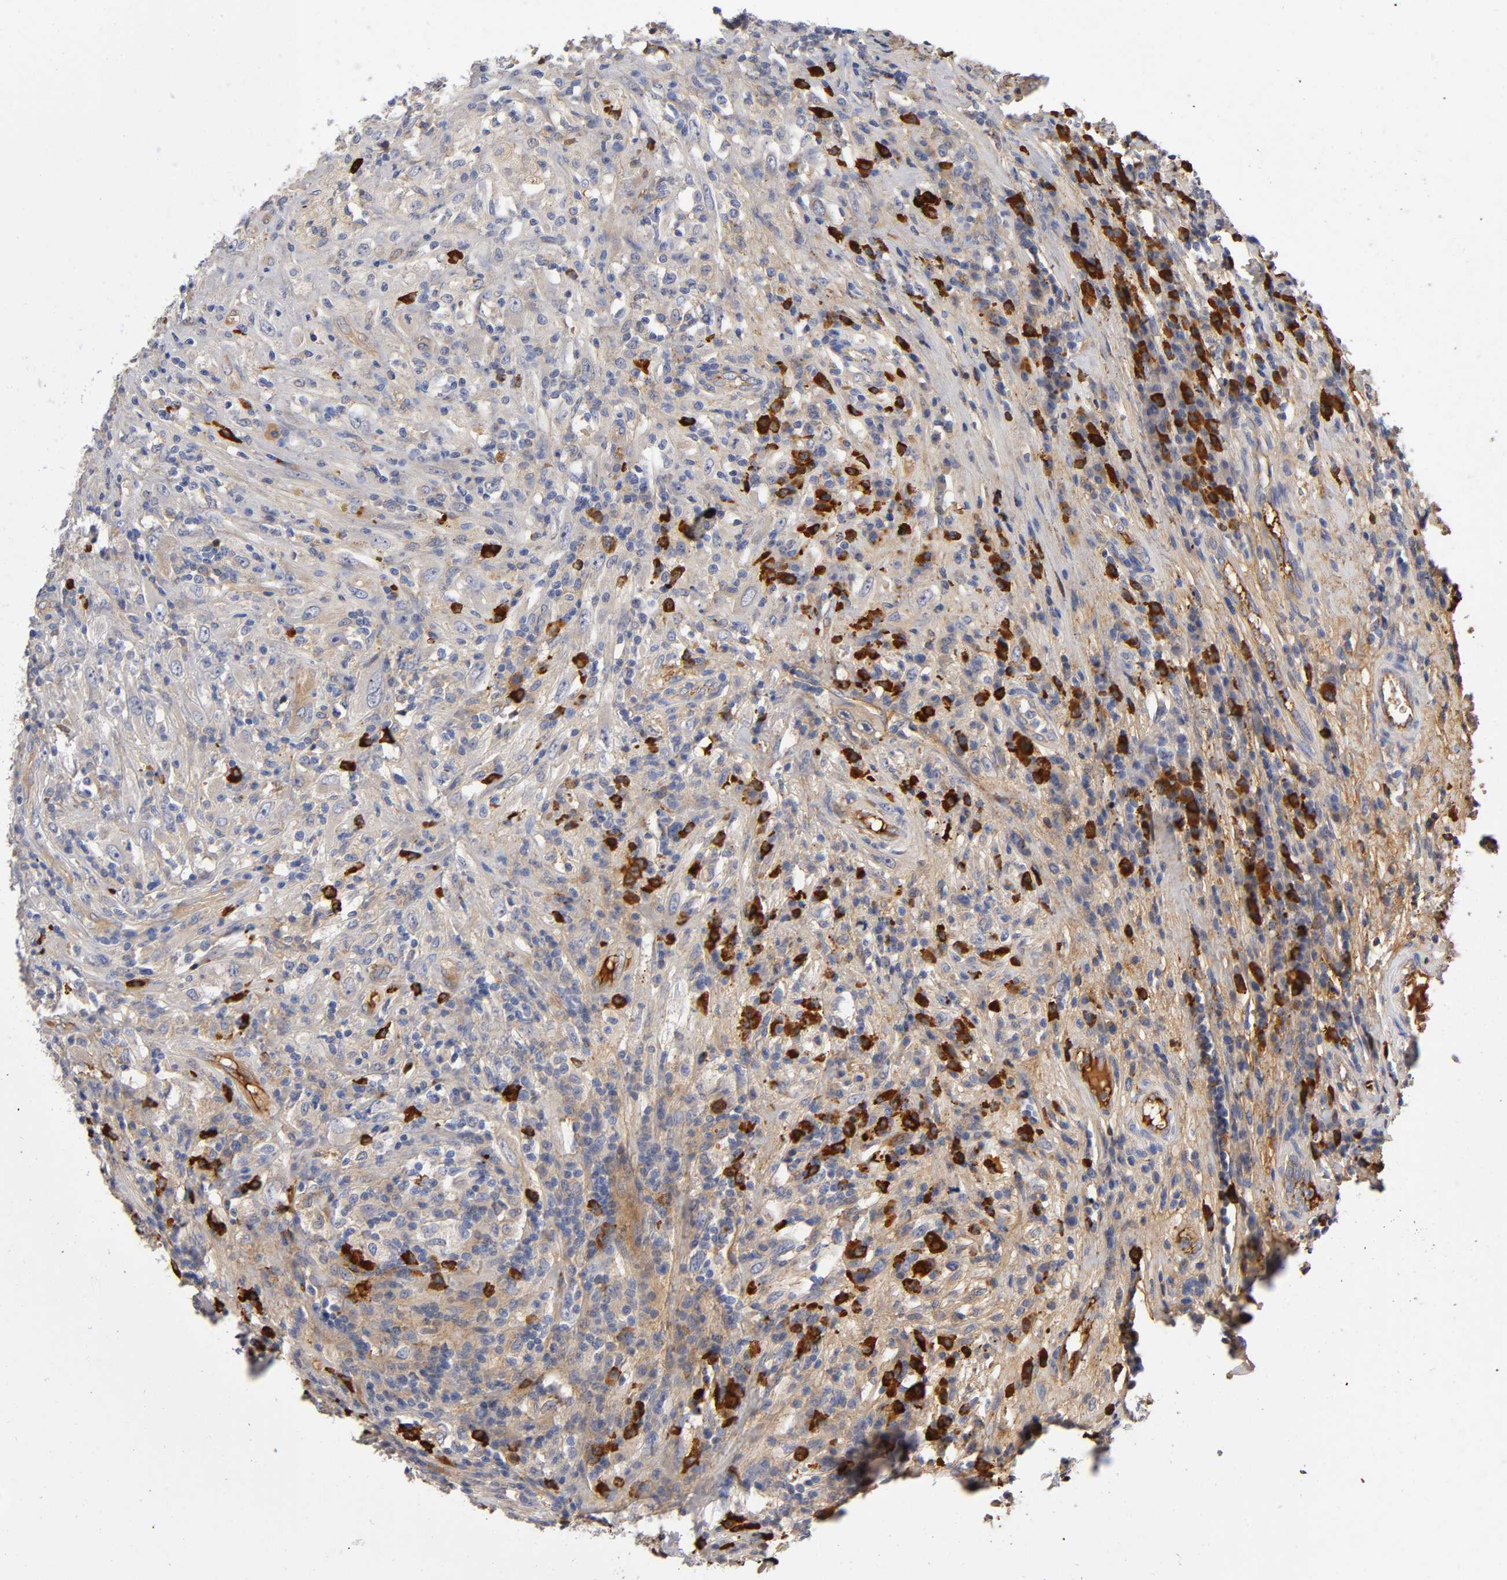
{"staining": {"intensity": "weak", "quantity": ">75%", "location": "cytoplasmic/membranous"}, "tissue": "testis cancer", "cell_type": "Tumor cells", "image_type": "cancer", "snomed": [{"axis": "morphology", "description": "Necrosis, NOS"}, {"axis": "morphology", "description": "Carcinoma, Embryonal, NOS"}, {"axis": "topography", "description": "Testis"}], "caption": "Immunohistochemistry staining of testis embryonal carcinoma, which exhibits low levels of weak cytoplasmic/membranous positivity in about >75% of tumor cells indicating weak cytoplasmic/membranous protein positivity. The staining was performed using DAB (3,3'-diaminobenzidine) (brown) for protein detection and nuclei were counterstained in hematoxylin (blue).", "gene": "NOVA1", "patient": {"sex": "male", "age": 19}}